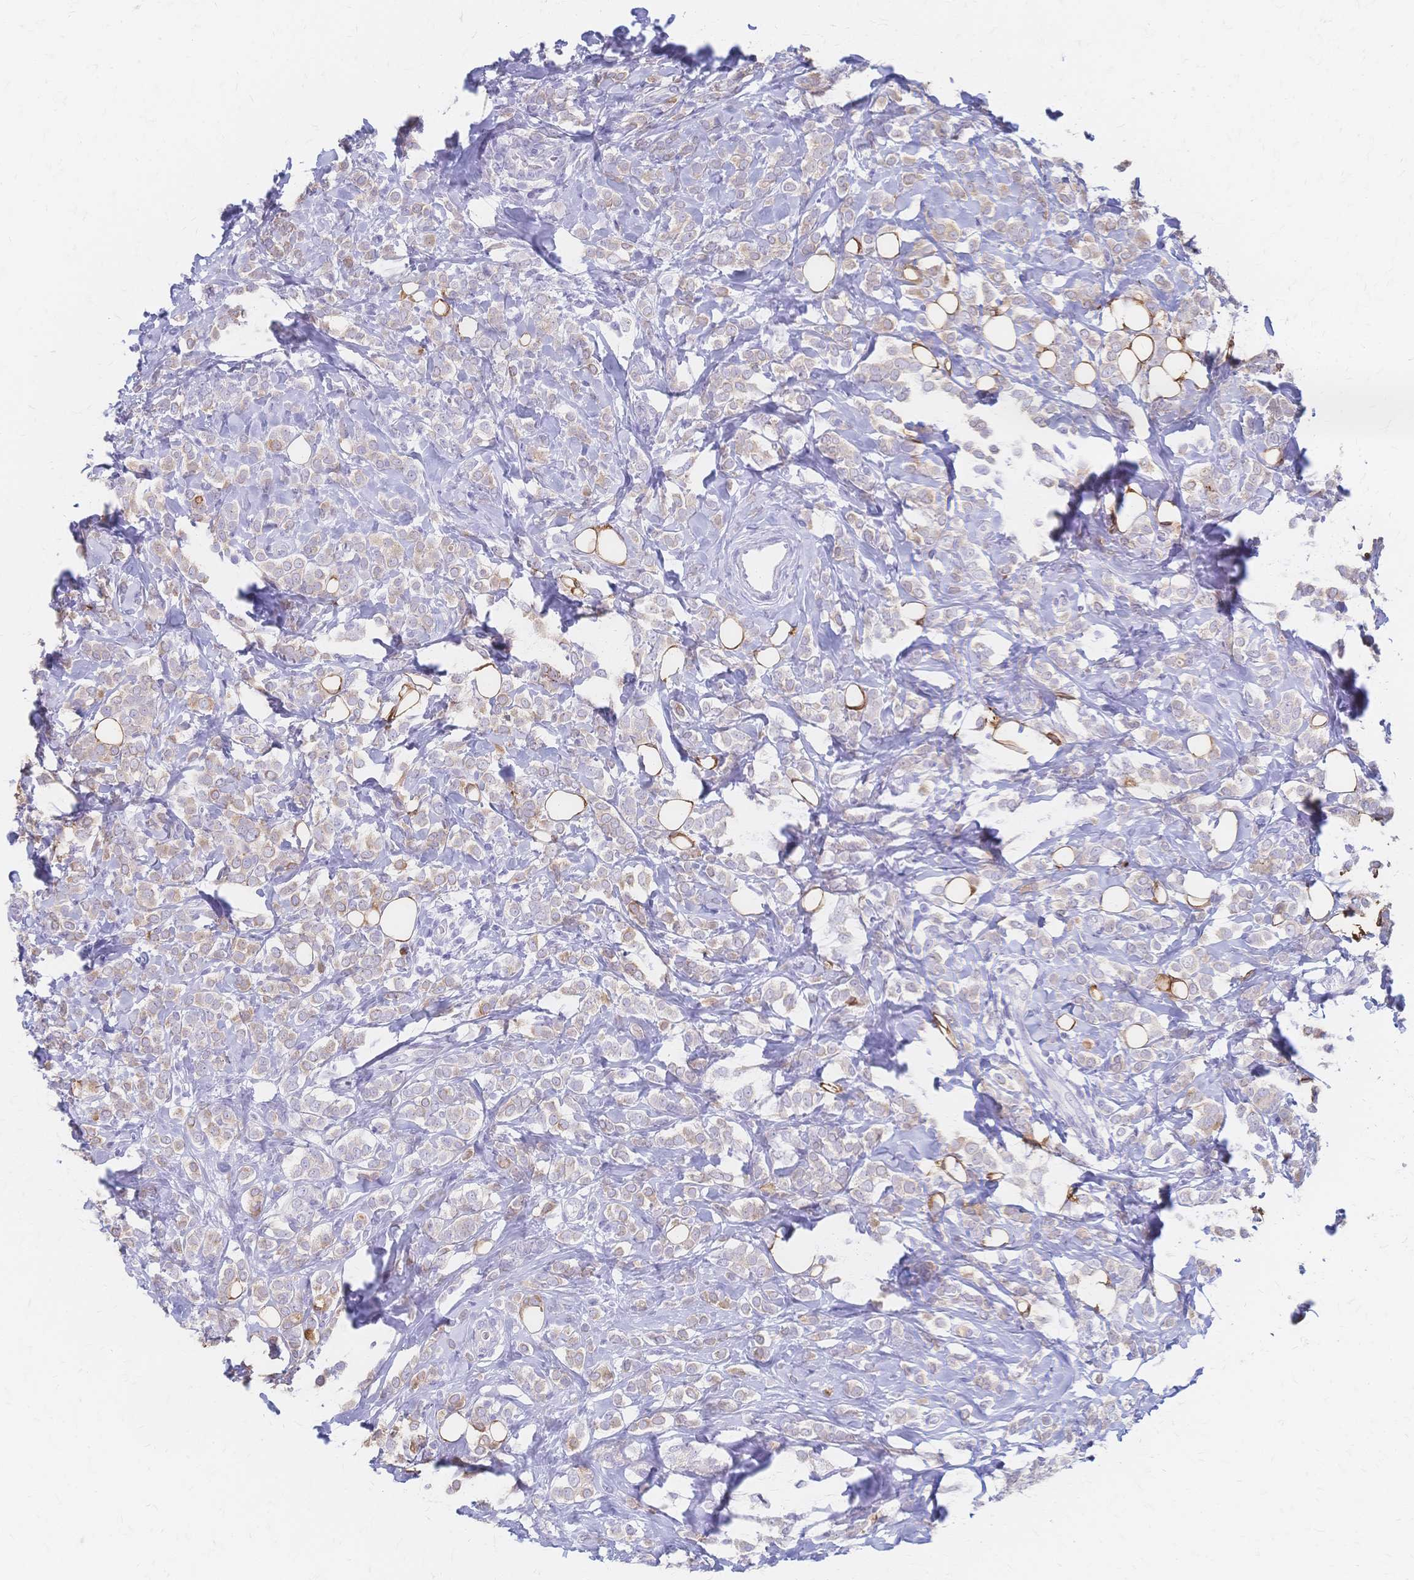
{"staining": {"intensity": "weak", "quantity": "25%-75%", "location": "cytoplasmic/membranous"}, "tissue": "breast cancer", "cell_type": "Tumor cells", "image_type": "cancer", "snomed": [{"axis": "morphology", "description": "Lobular carcinoma"}, {"axis": "topography", "description": "Breast"}], "caption": "A histopathology image of breast lobular carcinoma stained for a protein reveals weak cytoplasmic/membranous brown staining in tumor cells.", "gene": "CYB5A", "patient": {"sex": "female", "age": 49}}